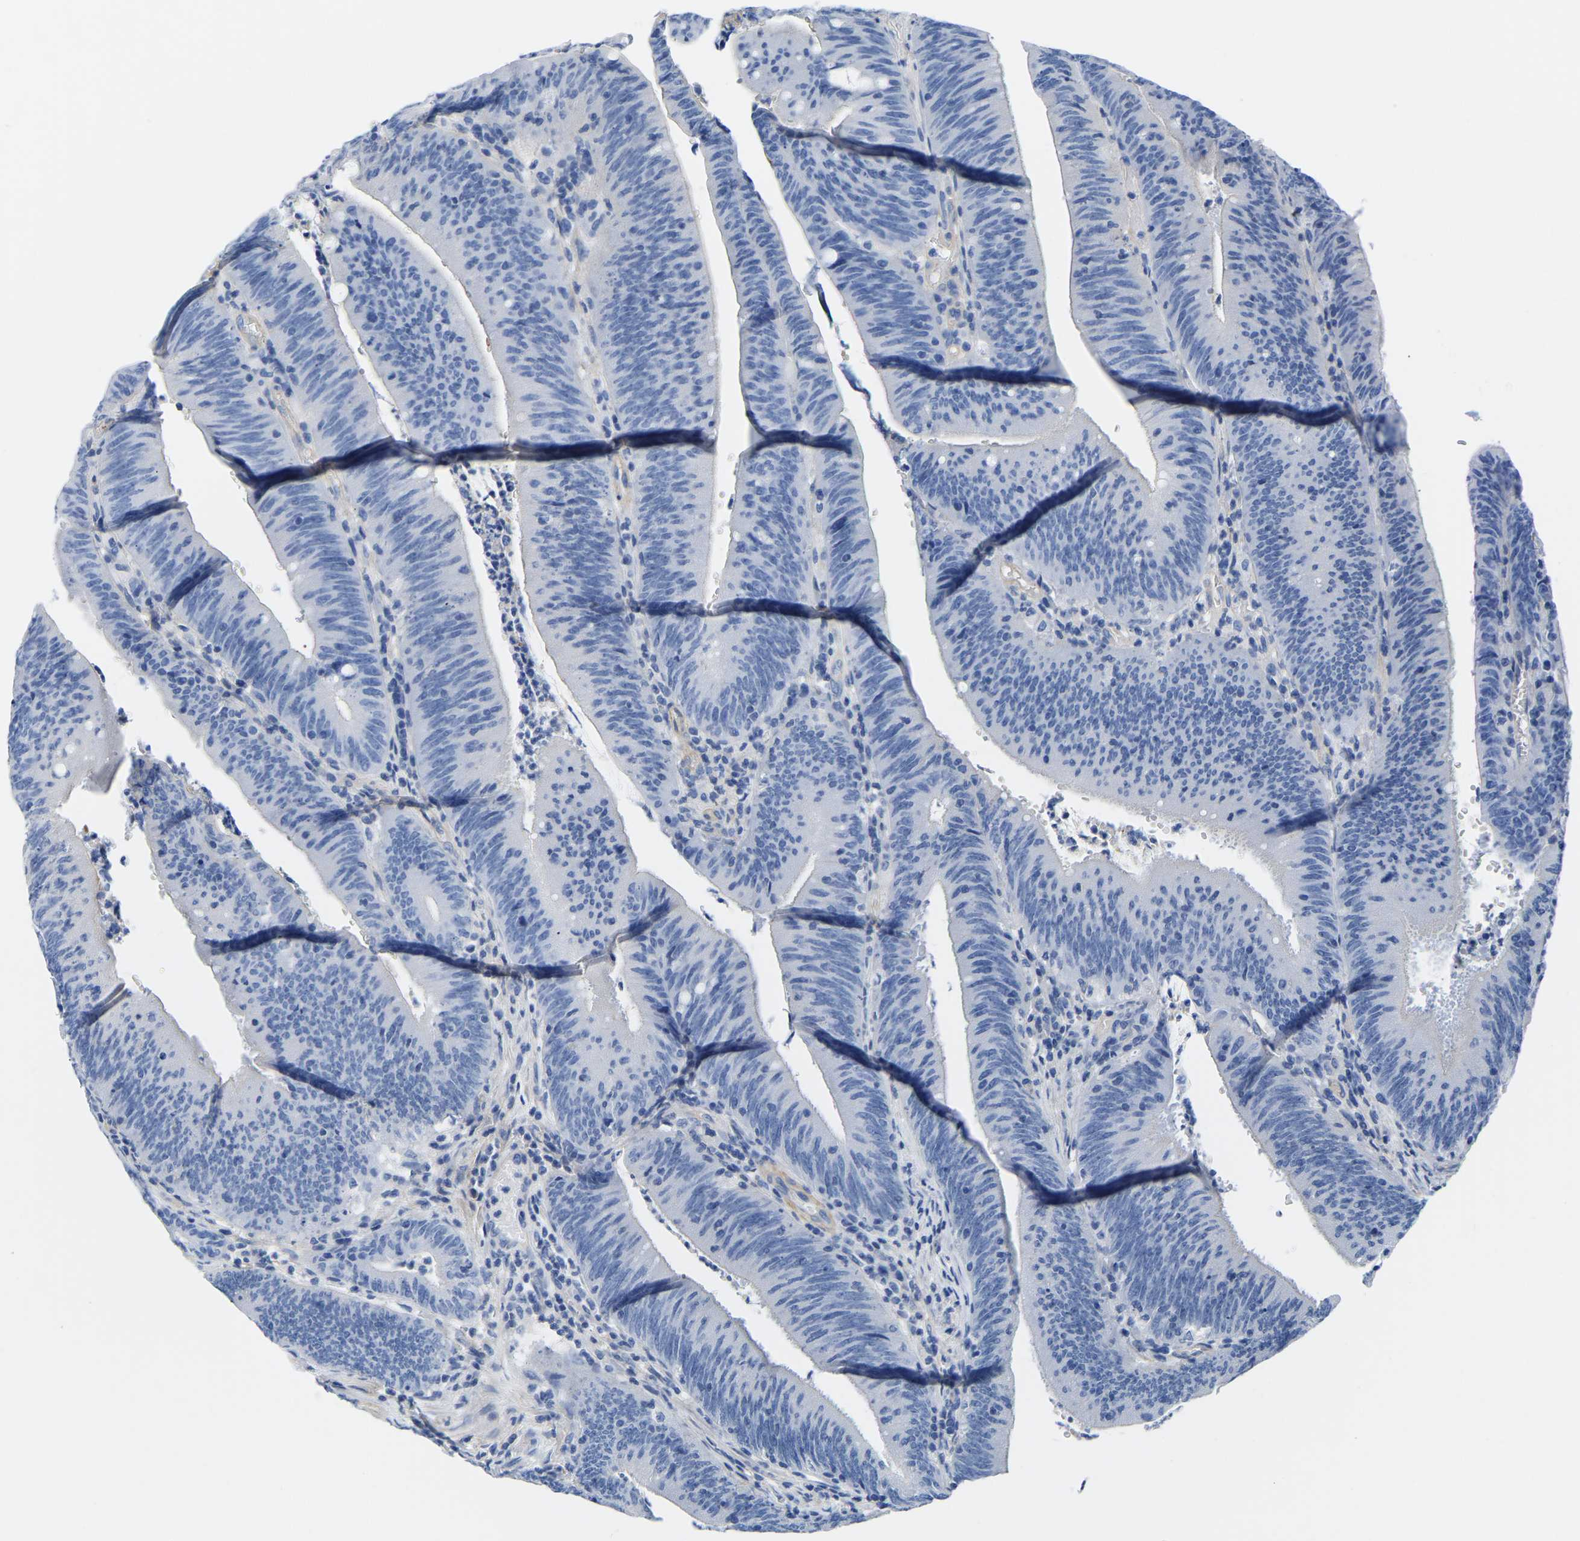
{"staining": {"intensity": "negative", "quantity": "none", "location": "none"}, "tissue": "colorectal cancer", "cell_type": "Tumor cells", "image_type": "cancer", "snomed": [{"axis": "morphology", "description": "Normal tissue, NOS"}, {"axis": "morphology", "description": "Adenocarcinoma, NOS"}, {"axis": "topography", "description": "Rectum"}], "caption": "The immunohistochemistry (IHC) micrograph has no significant expression in tumor cells of colorectal cancer tissue.", "gene": "UPK3A", "patient": {"sex": "female", "age": 66}}